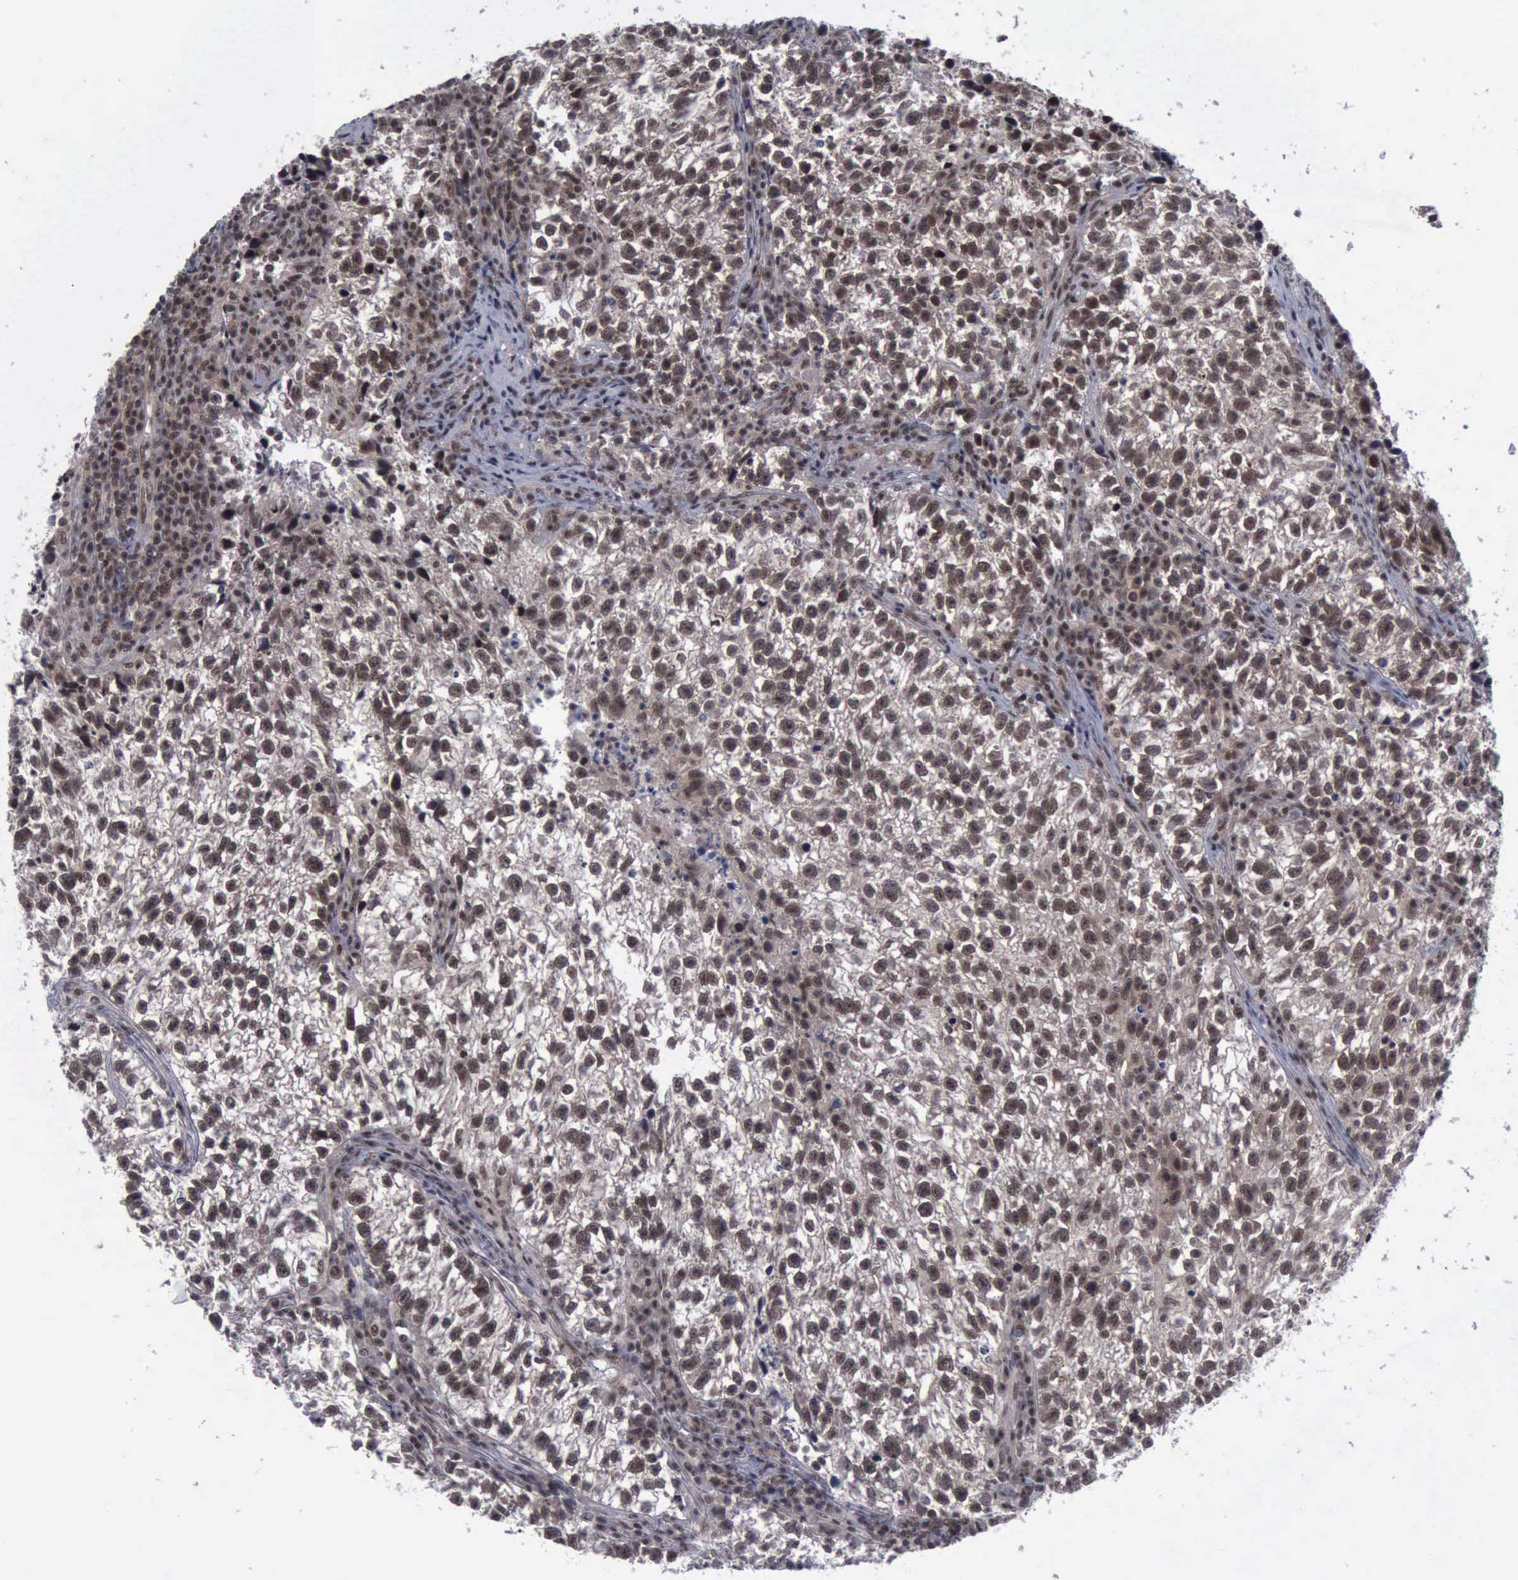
{"staining": {"intensity": "strong", "quantity": ">75%", "location": "cytoplasmic/membranous,nuclear"}, "tissue": "testis cancer", "cell_type": "Tumor cells", "image_type": "cancer", "snomed": [{"axis": "morphology", "description": "Seminoma, NOS"}, {"axis": "topography", "description": "Testis"}], "caption": "Human testis cancer stained with a protein marker reveals strong staining in tumor cells.", "gene": "ATM", "patient": {"sex": "male", "age": 38}}